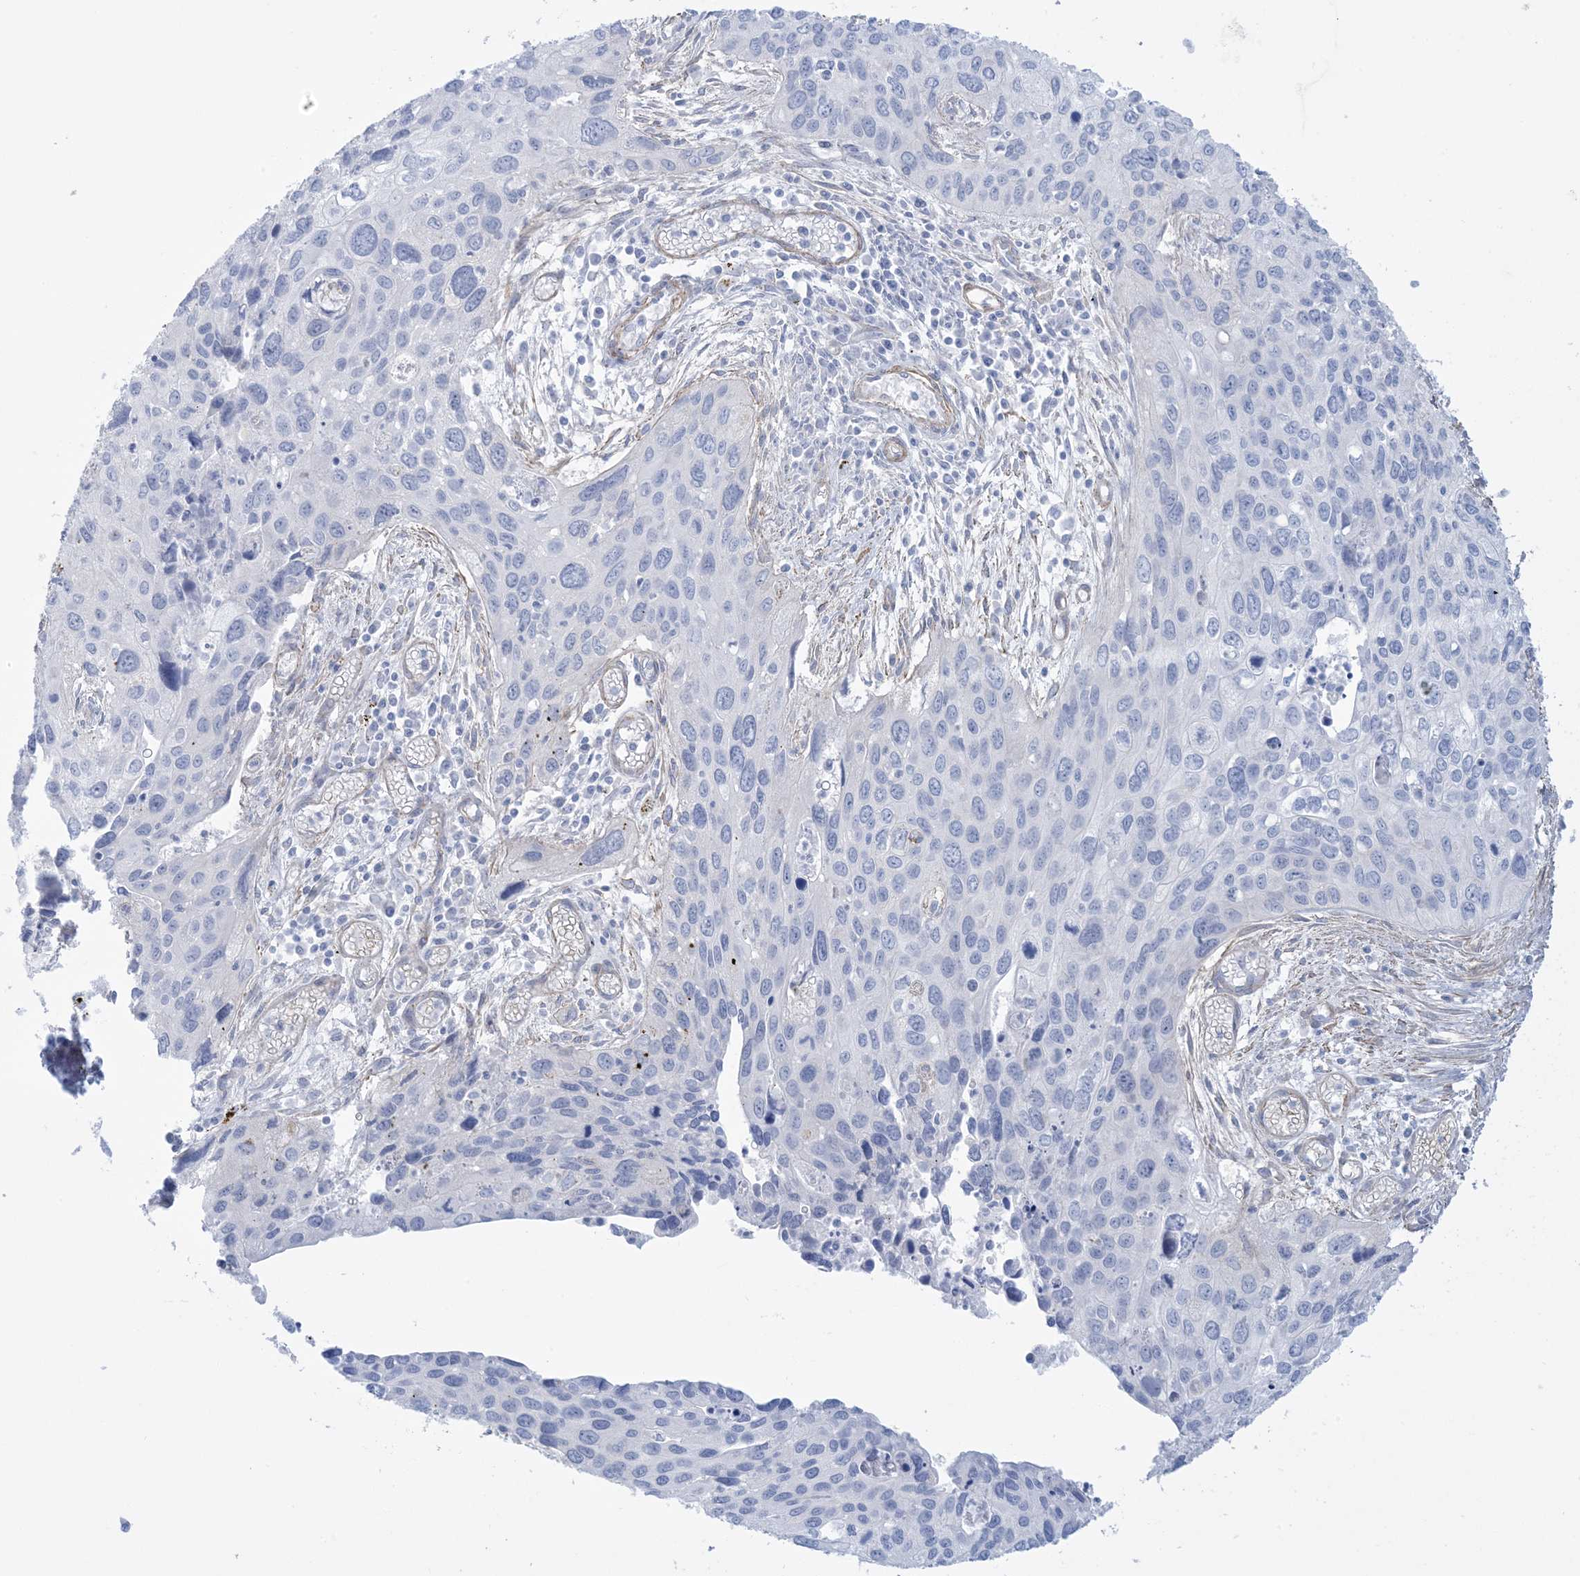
{"staining": {"intensity": "negative", "quantity": "none", "location": "none"}, "tissue": "cervical cancer", "cell_type": "Tumor cells", "image_type": "cancer", "snomed": [{"axis": "morphology", "description": "Squamous cell carcinoma, NOS"}, {"axis": "topography", "description": "Cervix"}], "caption": "Immunohistochemical staining of human cervical cancer exhibits no significant staining in tumor cells.", "gene": "AGXT", "patient": {"sex": "female", "age": 55}}